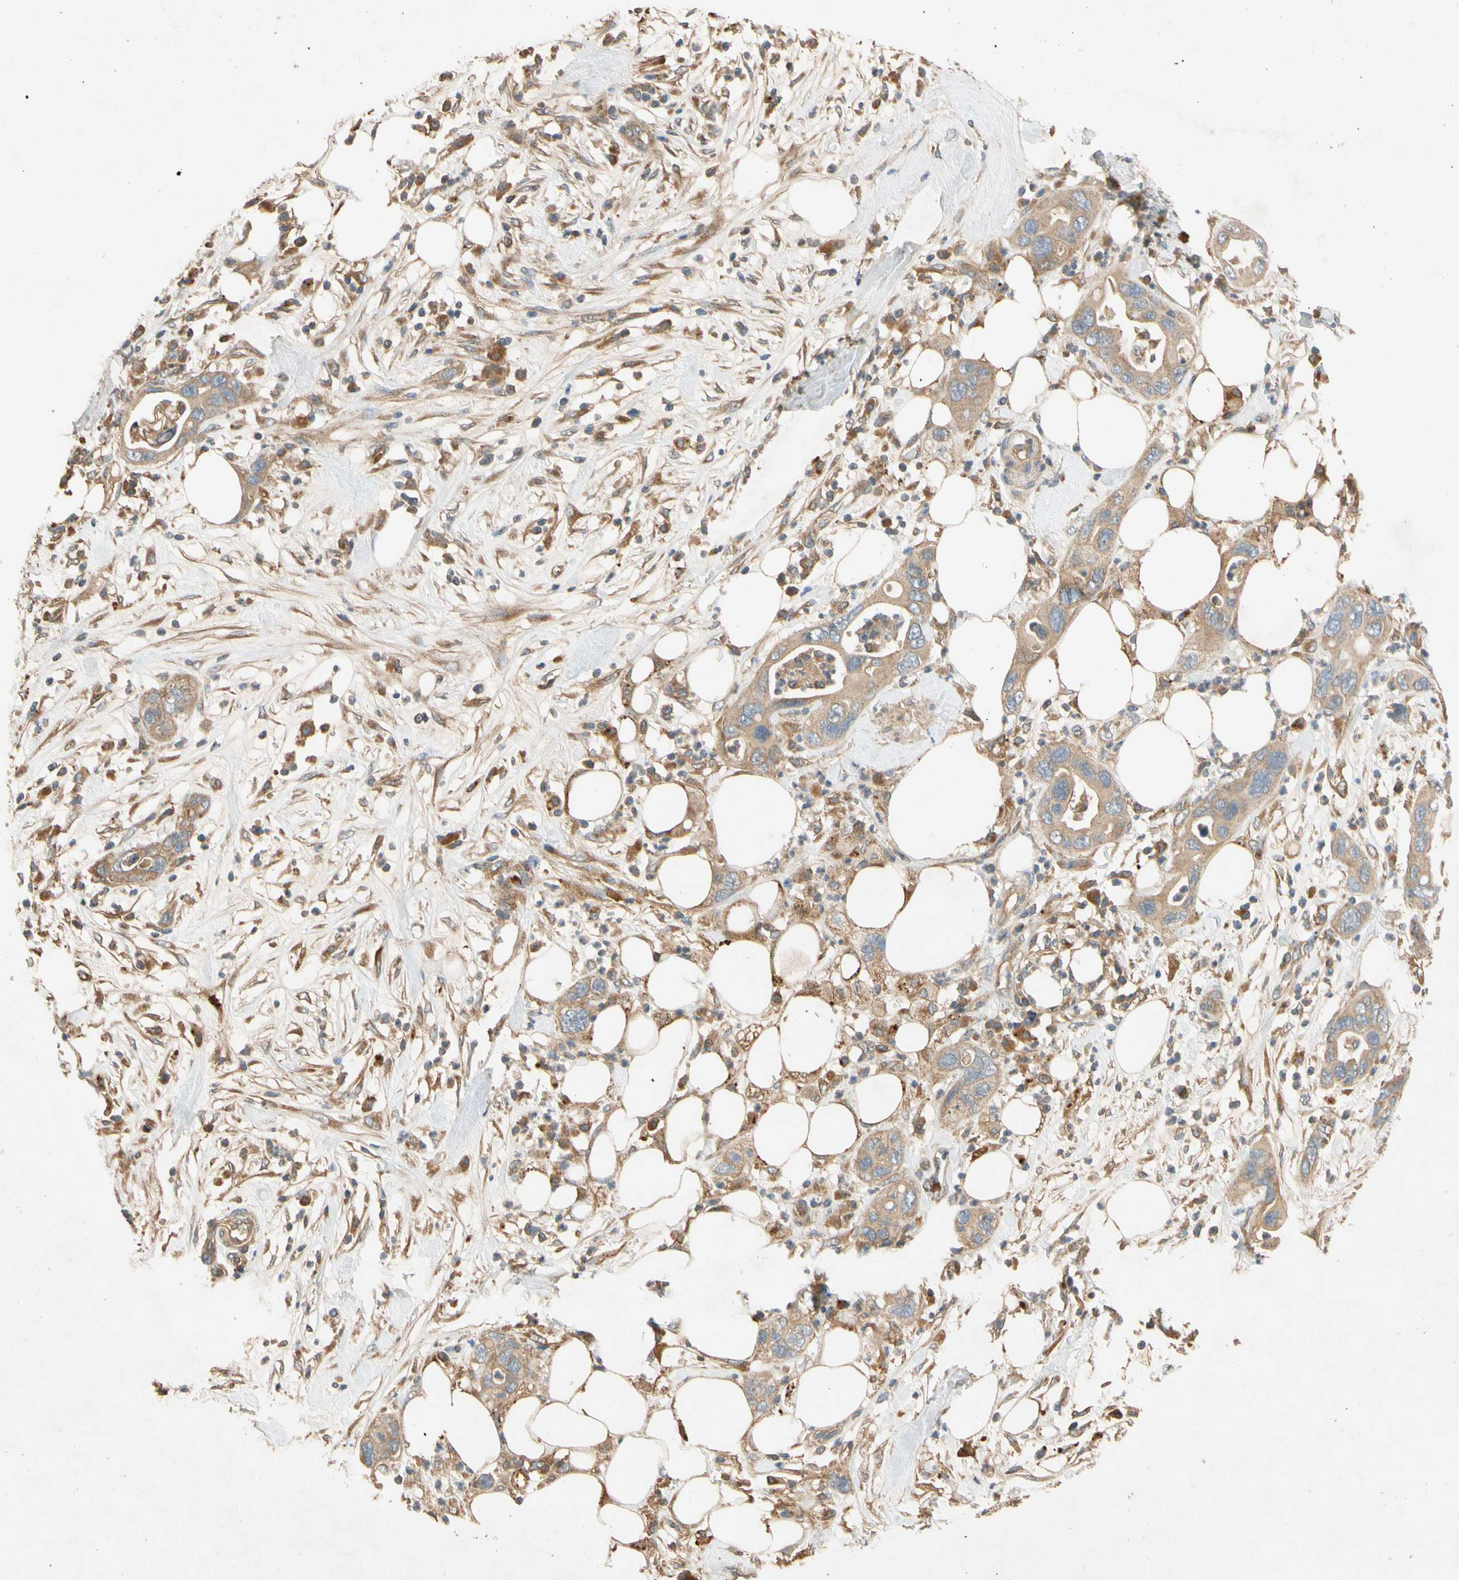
{"staining": {"intensity": "weak", "quantity": ">75%", "location": "cytoplasmic/membranous"}, "tissue": "pancreatic cancer", "cell_type": "Tumor cells", "image_type": "cancer", "snomed": [{"axis": "morphology", "description": "Adenocarcinoma, NOS"}, {"axis": "topography", "description": "Pancreas"}], "caption": "Immunohistochemistry (DAB (3,3'-diaminobenzidine)) staining of pancreatic cancer demonstrates weak cytoplasmic/membranous protein expression in about >75% of tumor cells.", "gene": "USP46", "patient": {"sex": "female", "age": 71}}